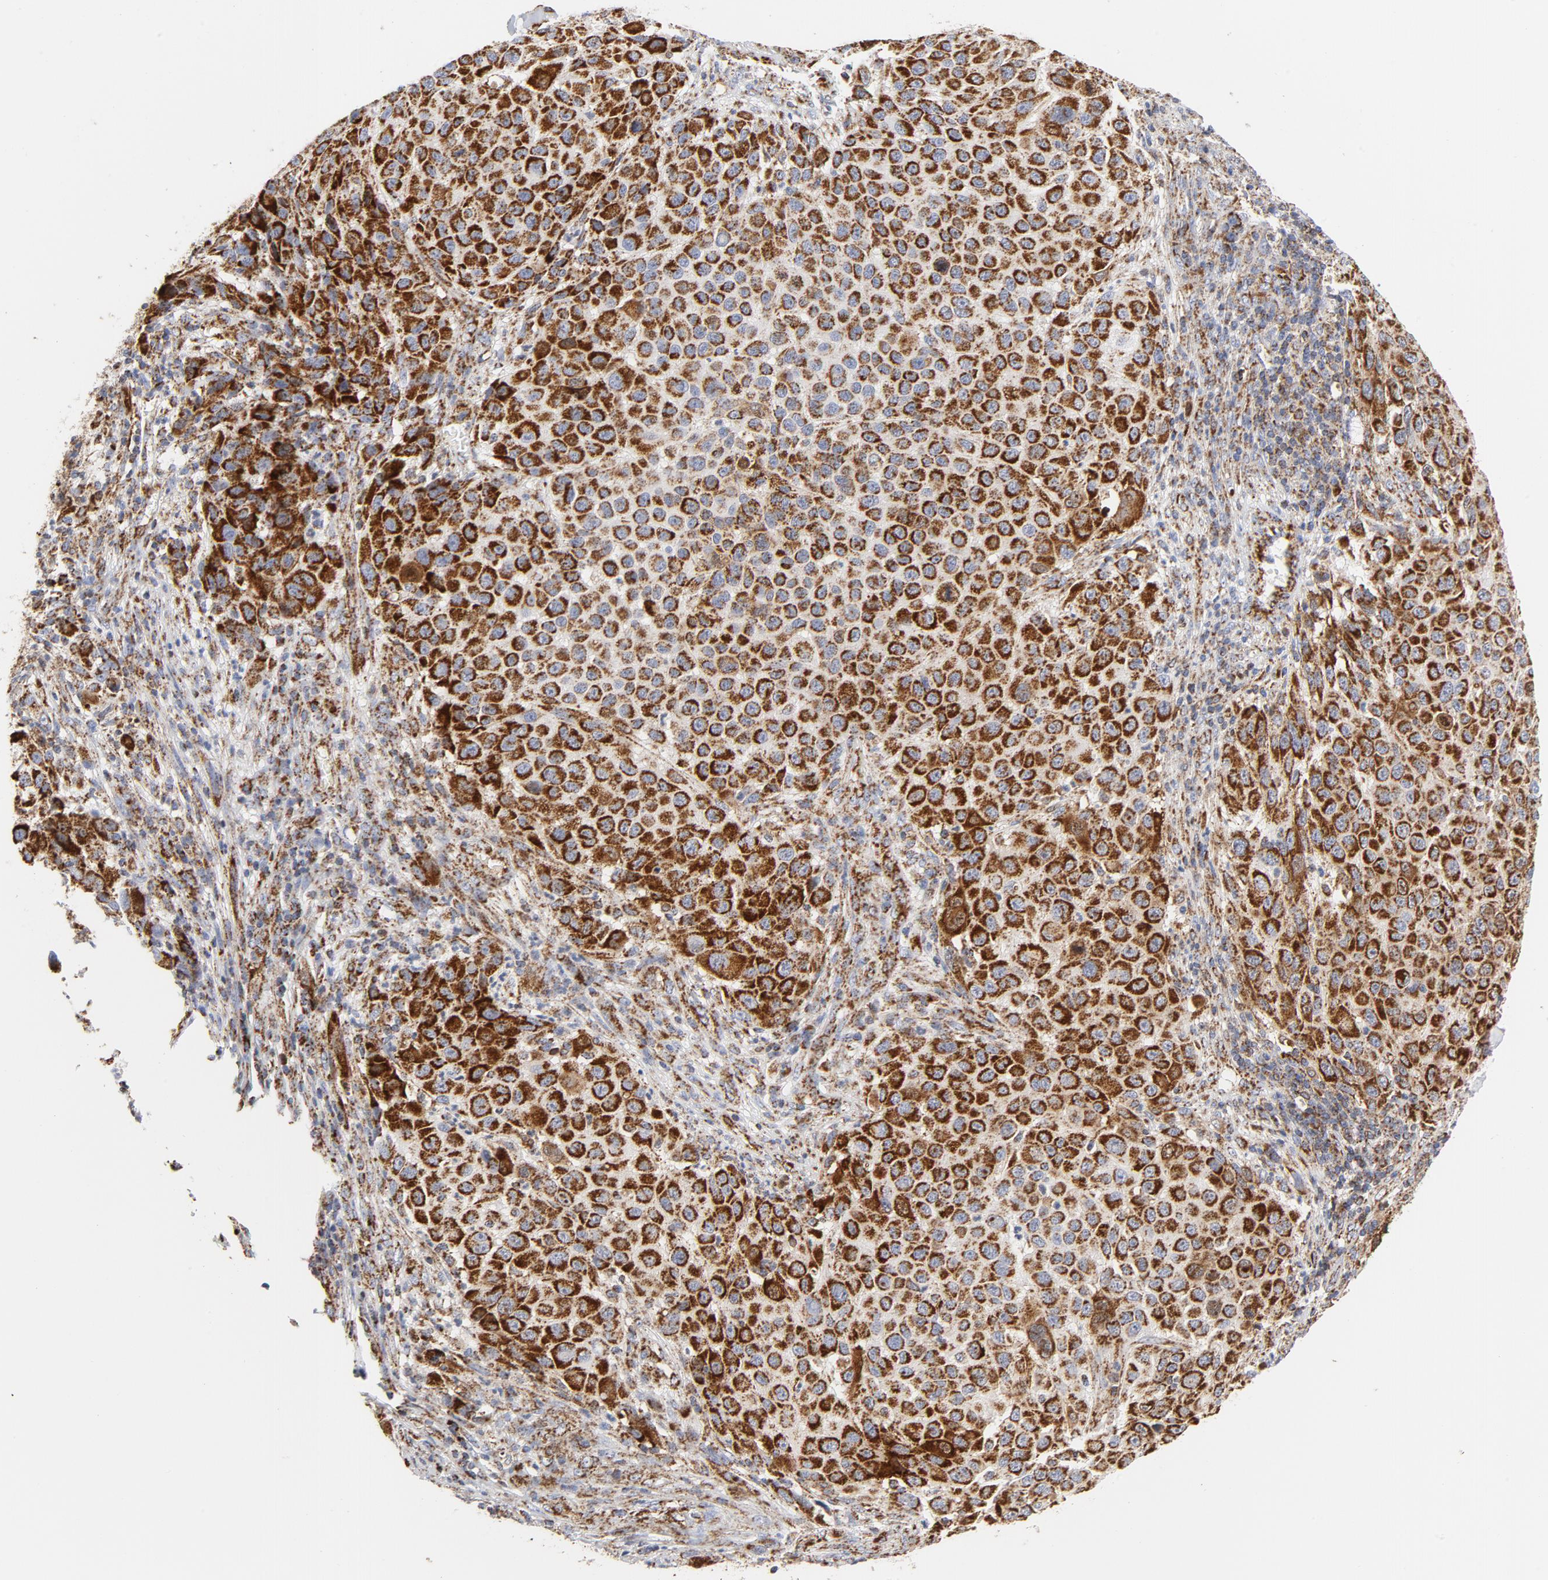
{"staining": {"intensity": "strong", "quantity": ">75%", "location": "cytoplasmic/membranous"}, "tissue": "melanoma", "cell_type": "Tumor cells", "image_type": "cancer", "snomed": [{"axis": "morphology", "description": "Malignant melanoma, Metastatic site"}, {"axis": "topography", "description": "Lymph node"}], "caption": "Immunohistochemistry (IHC) of human malignant melanoma (metastatic site) displays high levels of strong cytoplasmic/membranous expression in approximately >75% of tumor cells.", "gene": "CYCS", "patient": {"sex": "male", "age": 61}}